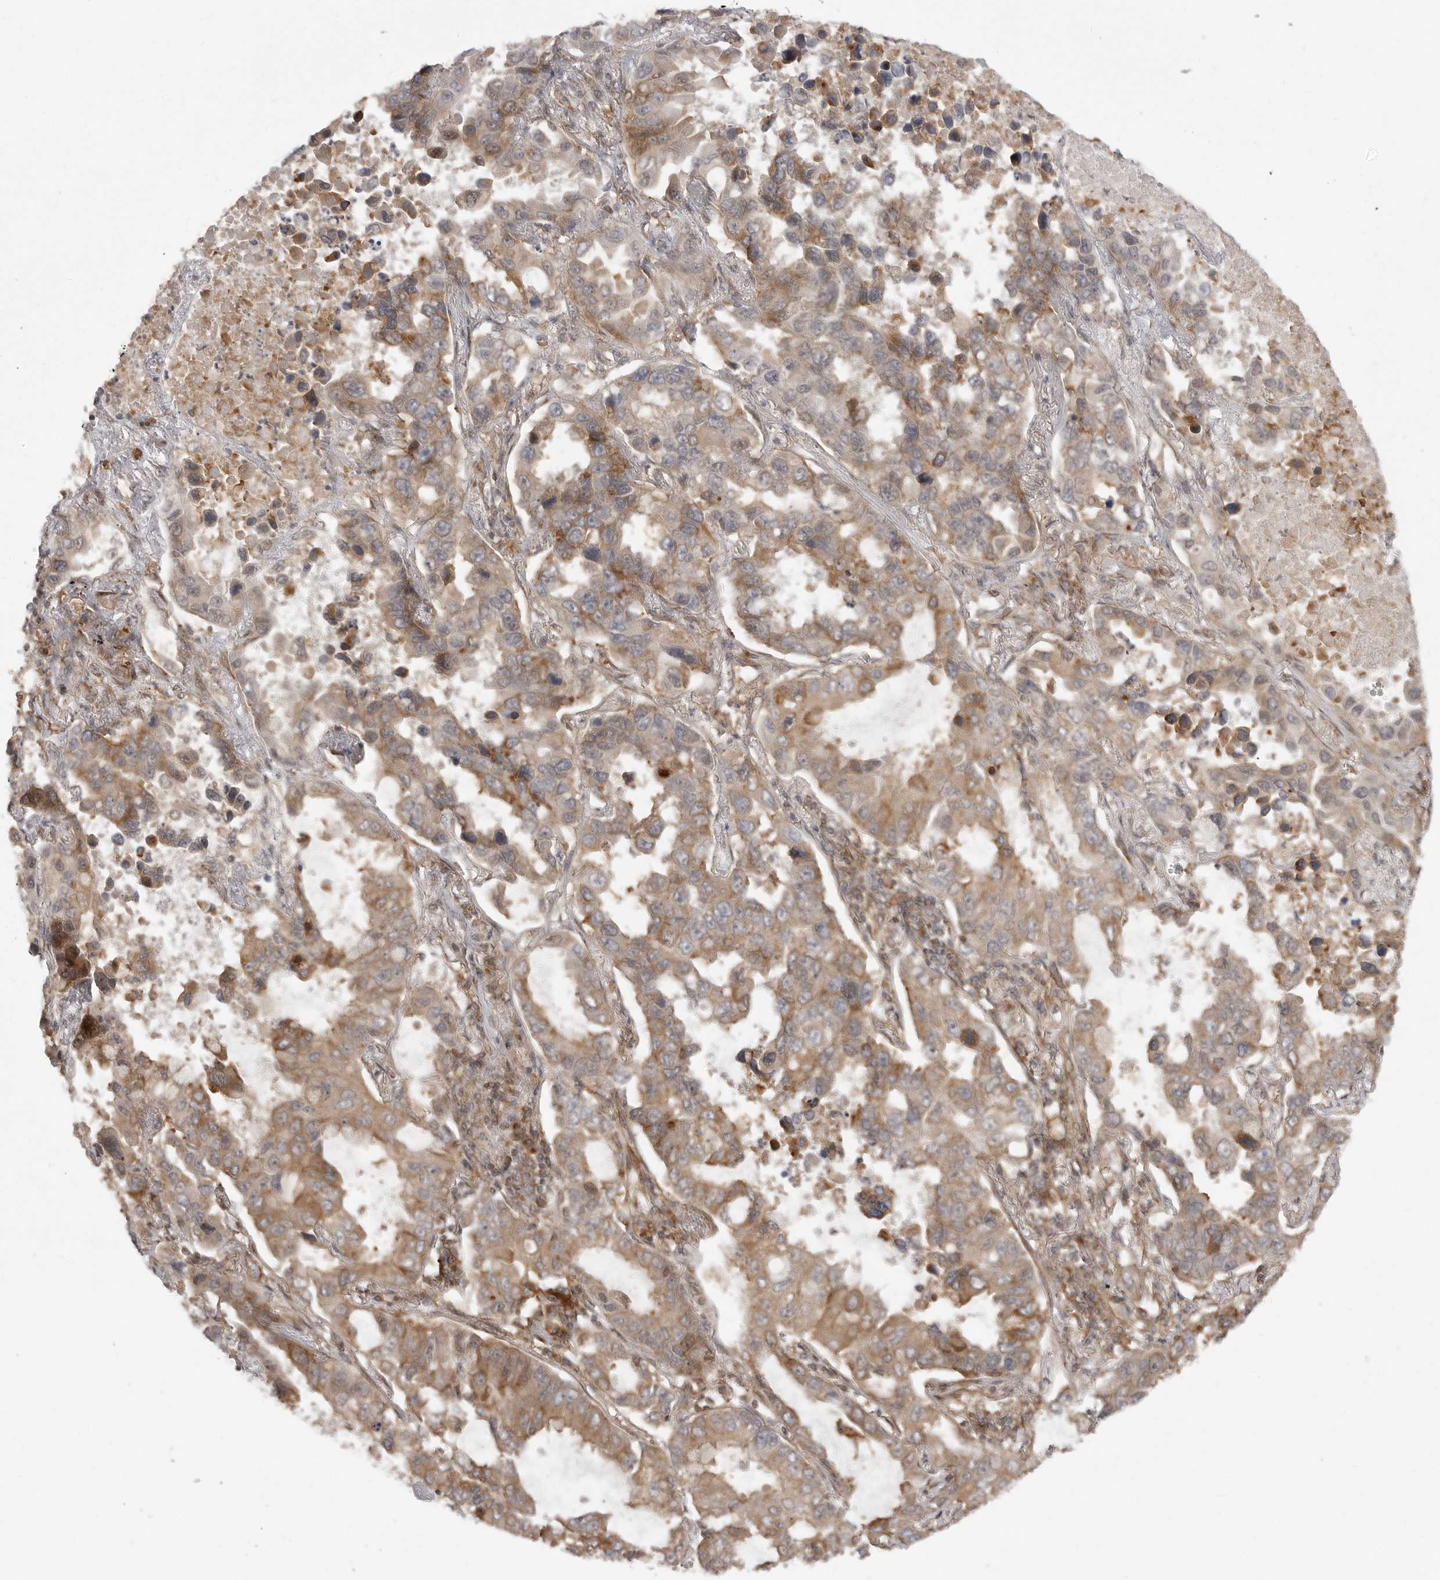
{"staining": {"intensity": "moderate", "quantity": ">75%", "location": "cytoplasmic/membranous"}, "tissue": "lung cancer", "cell_type": "Tumor cells", "image_type": "cancer", "snomed": [{"axis": "morphology", "description": "Adenocarcinoma, NOS"}, {"axis": "topography", "description": "Lung"}], "caption": "Lung cancer stained with a protein marker exhibits moderate staining in tumor cells.", "gene": "FAT3", "patient": {"sex": "male", "age": 64}}